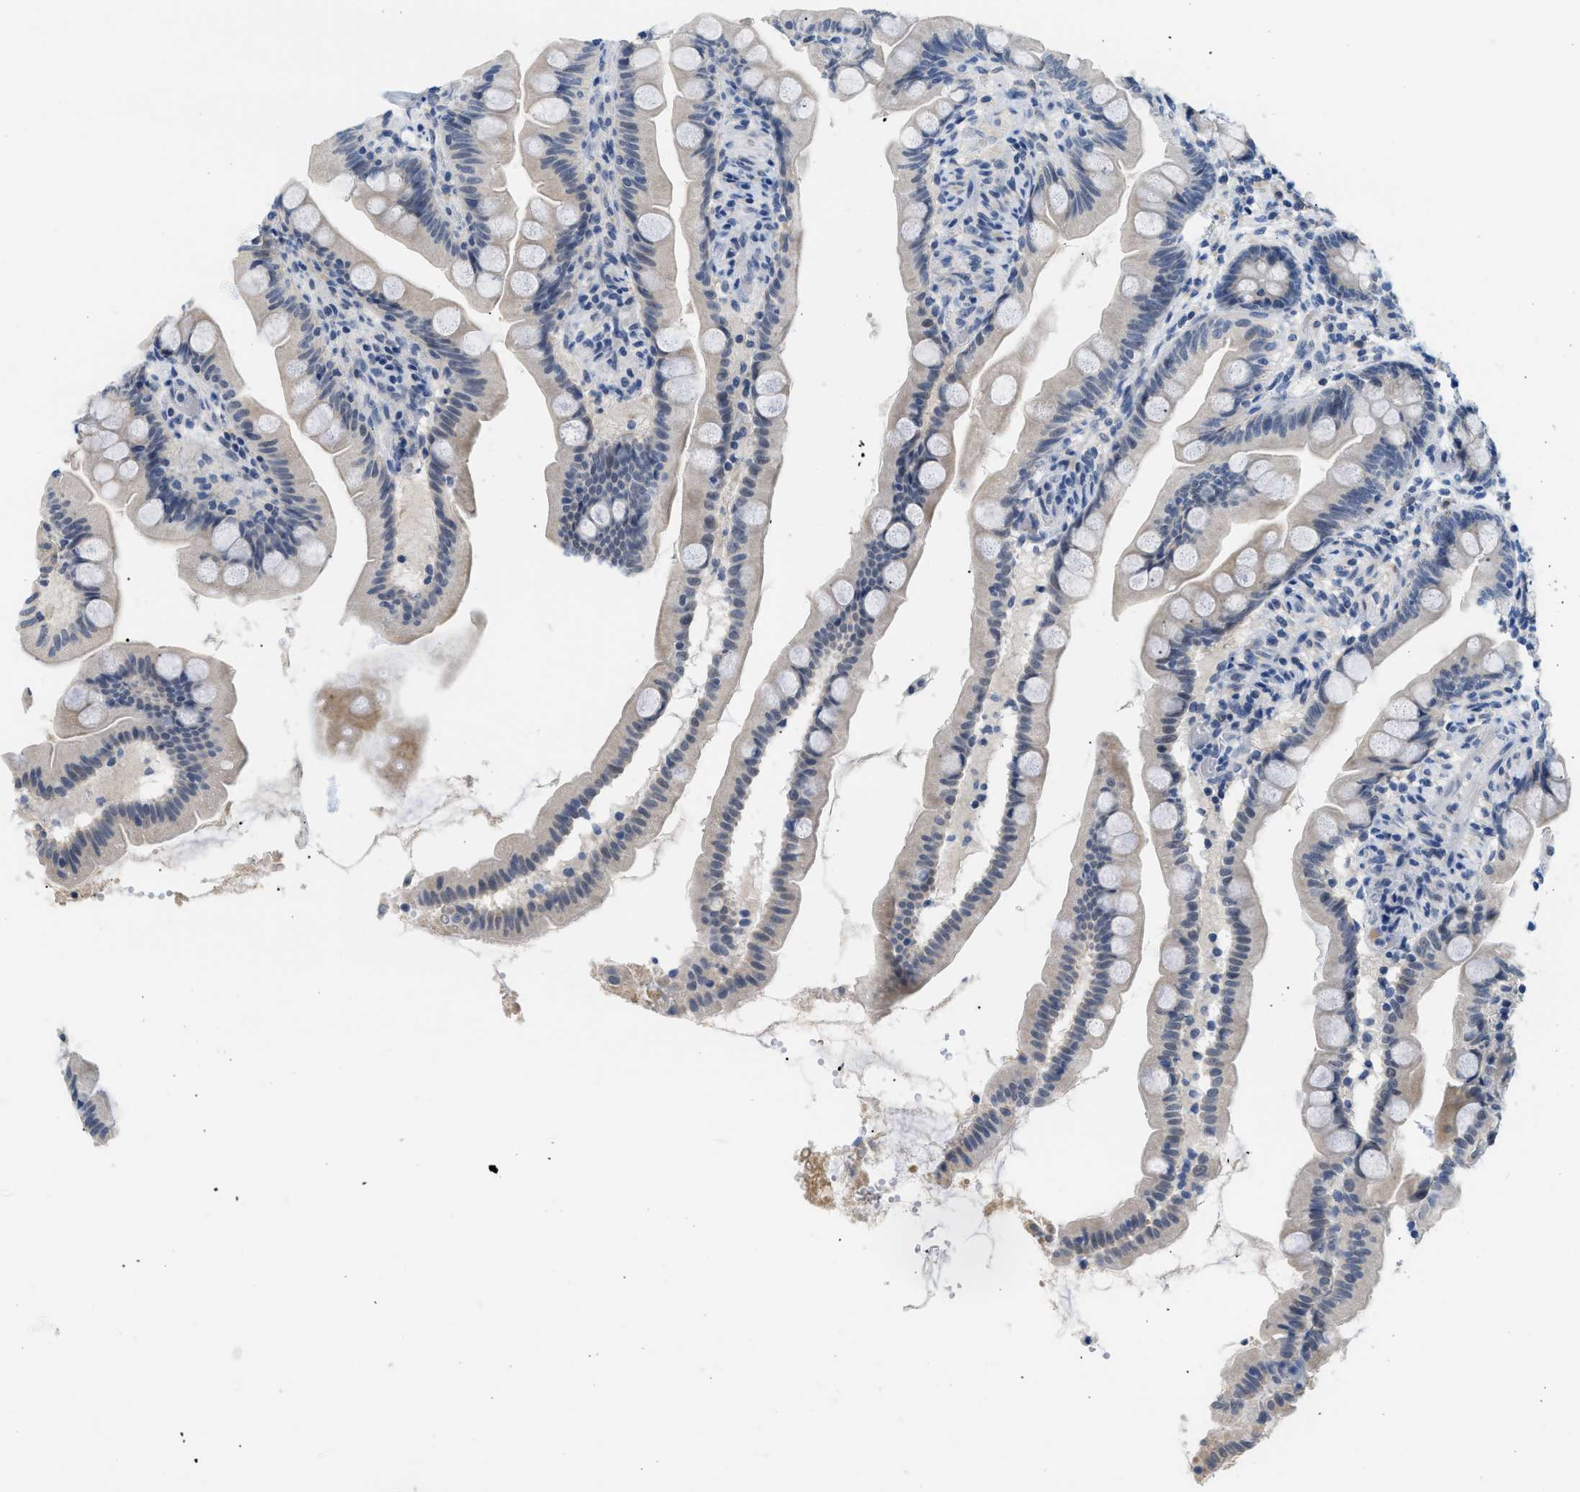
{"staining": {"intensity": "negative", "quantity": "none", "location": "none"}, "tissue": "small intestine", "cell_type": "Glandular cells", "image_type": "normal", "snomed": [{"axis": "morphology", "description": "Normal tissue, NOS"}, {"axis": "topography", "description": "Small intestine"}], "caption": "Small intestine stained for a protein using immunohistochemistry (IHC) reveals no expression glandular cells.", "gene": "PSAT1", "patient": {"sex": "female", "age": 56}}